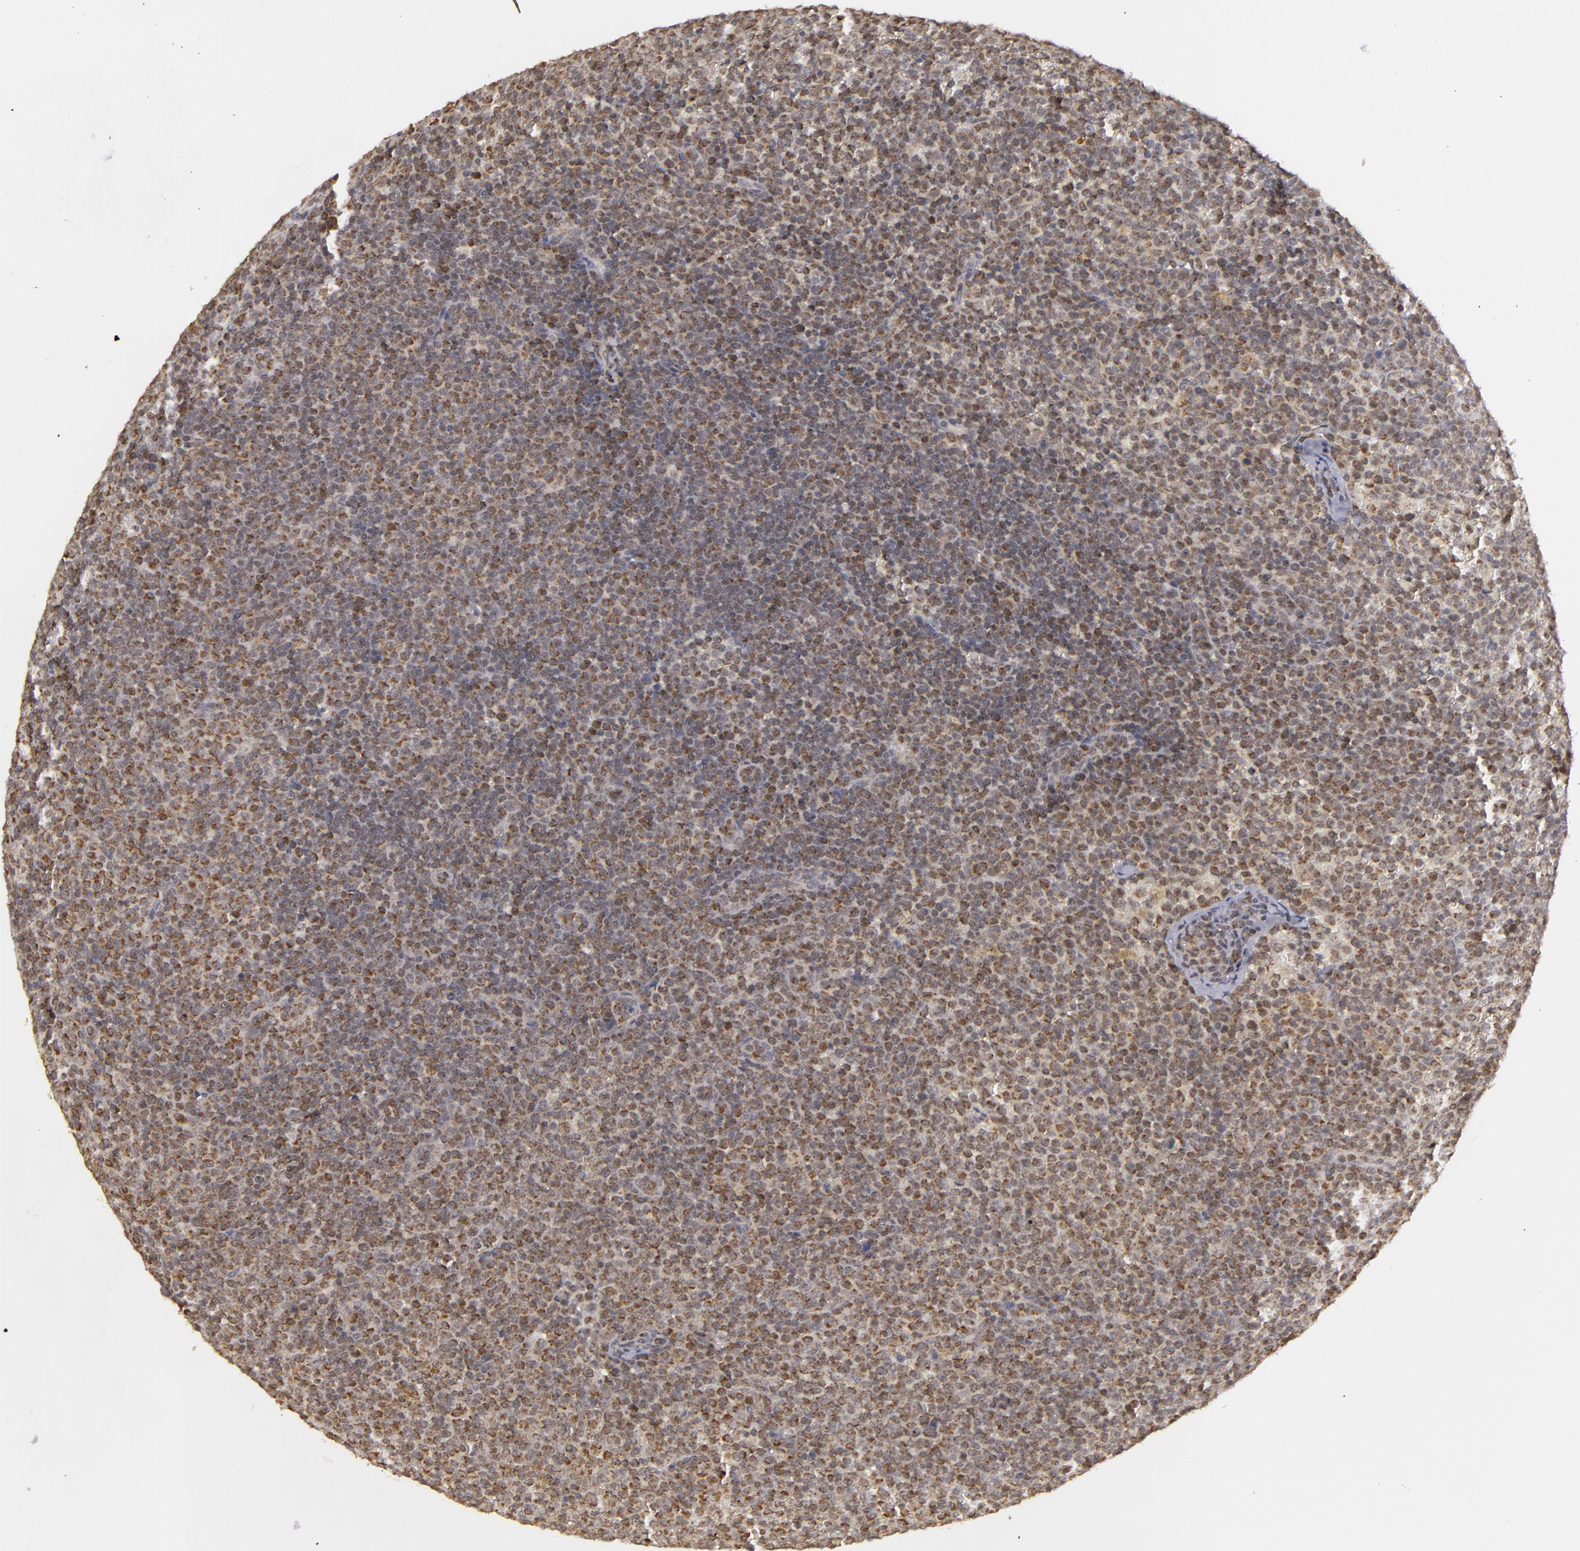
{"staining": {"intensity": "moderate", "quantity": "25%-75%", "location": "cytoplasmic/membranous"}, "tissue": "lymphoma", "cell_type": "Tumor cells", "image_type": "cancer", "snomed": [{"axis": "morphology", "description": "Malignant lymphoma, non-Hodgkin's type, Low grade"}, {"axis": "topography", "description": "Lymph node"}], "caption": "High-magnification brightfield microscopy of lymphoma stained with DAB (brown) and counterstained with hematoxylin (blue). tumor cells exhibit moderate cytoplasmic/membranous expression is seen in approximately25%-75% of cells. (DAB = brown stain, brightfield microscopy at high magnification).", "gene": "MXD1", "patient": {"sex": "male", "age": 50}}